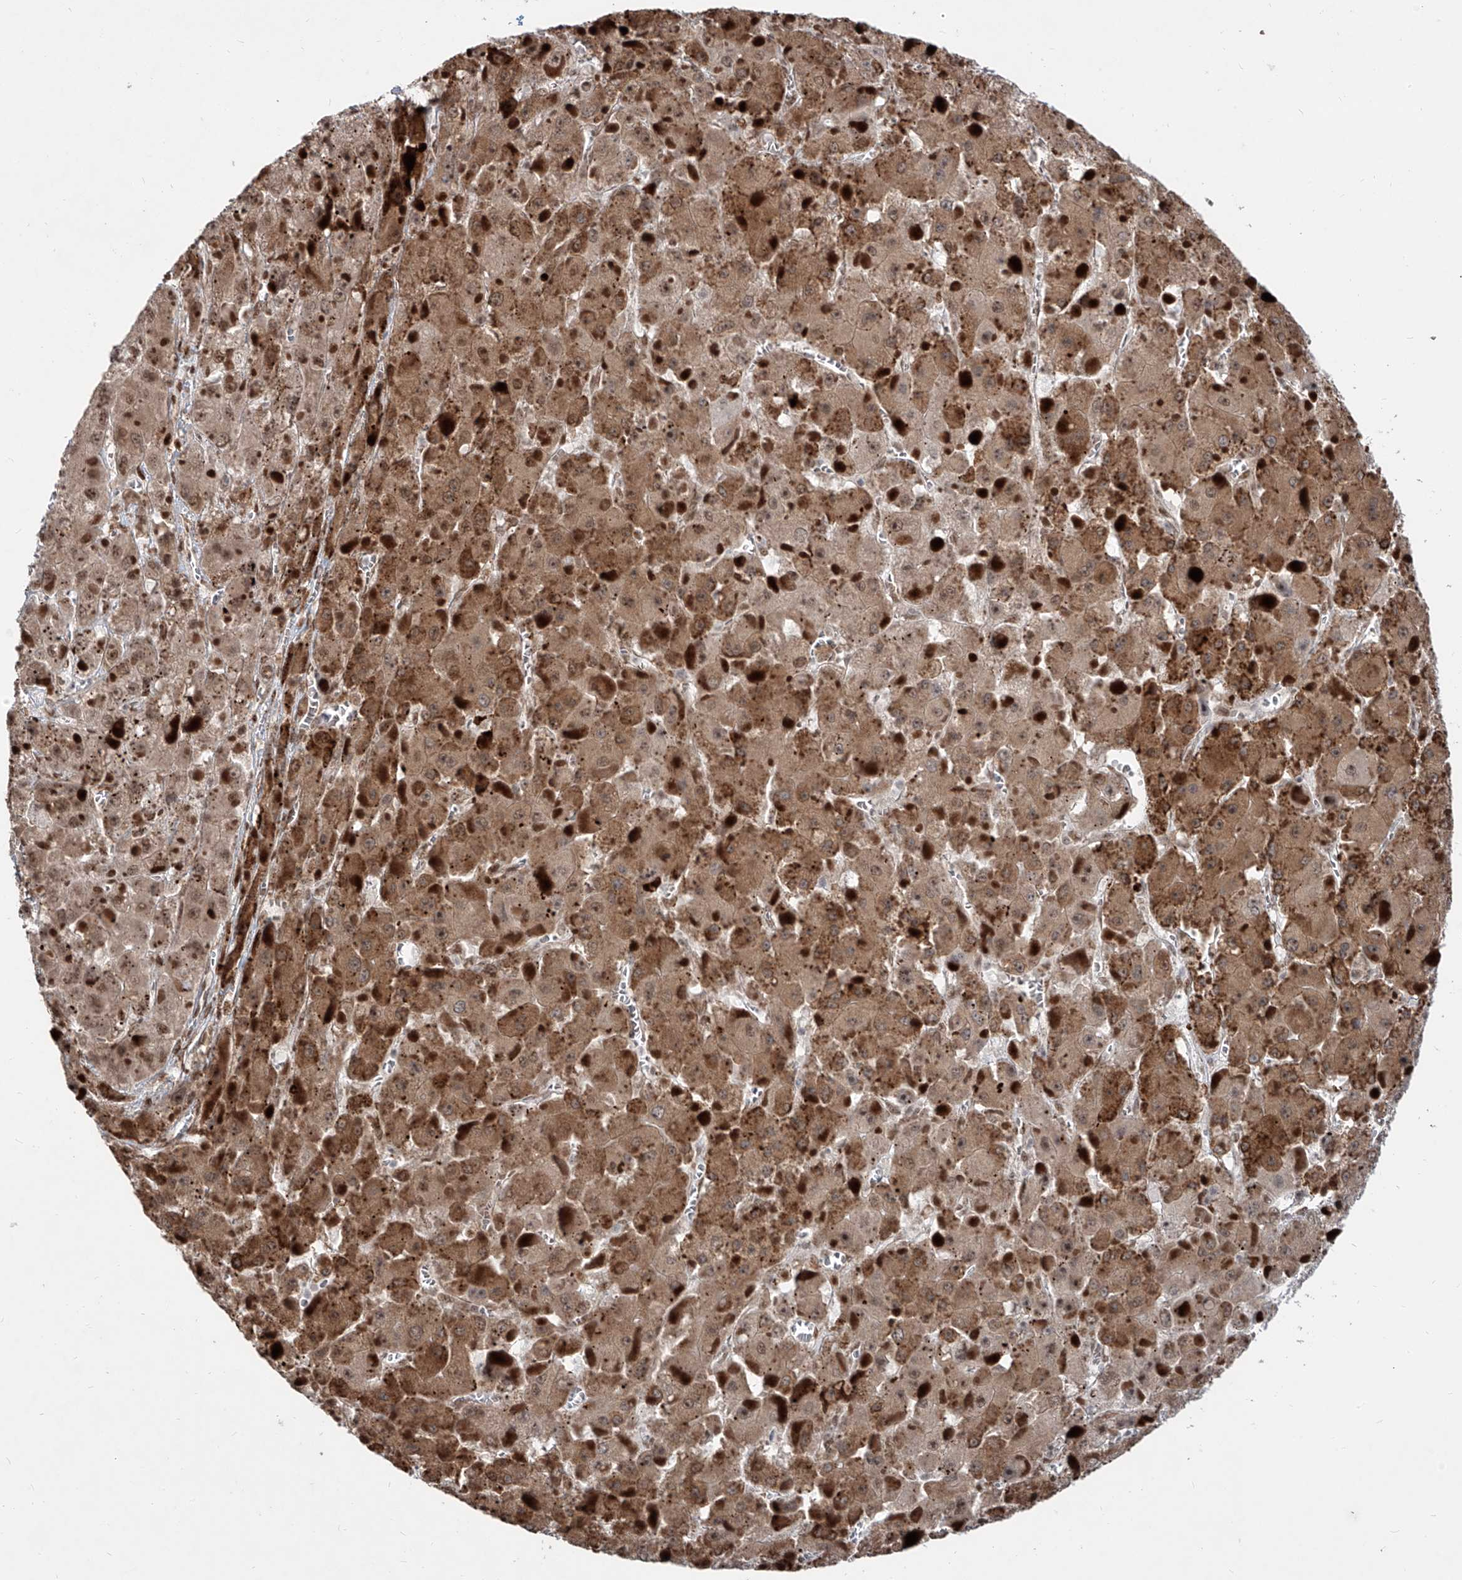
{"staining": {"intensity": "moderate", "quantity": ">75%", "location": "cytoplasmic/membranous,nuclear"}, "tissue": "liver cancer", "cell_type": "Tumor cells", "image_type": "cancer", "snomed": [{"axis": "morphology", "description": "Carcinoma, Hepatocellular, NOS"}, {"axis": "topography", "description": "Liver"}], "caption": "A medium amount of moderate cytoplasmic/membranous and nuclear positivity is present in about >75% of tumor cells in hepatocellular carcinoma (liver) tissue.", "gene": "ZNF710", "patient": {"sex": "female", "age": 73}}